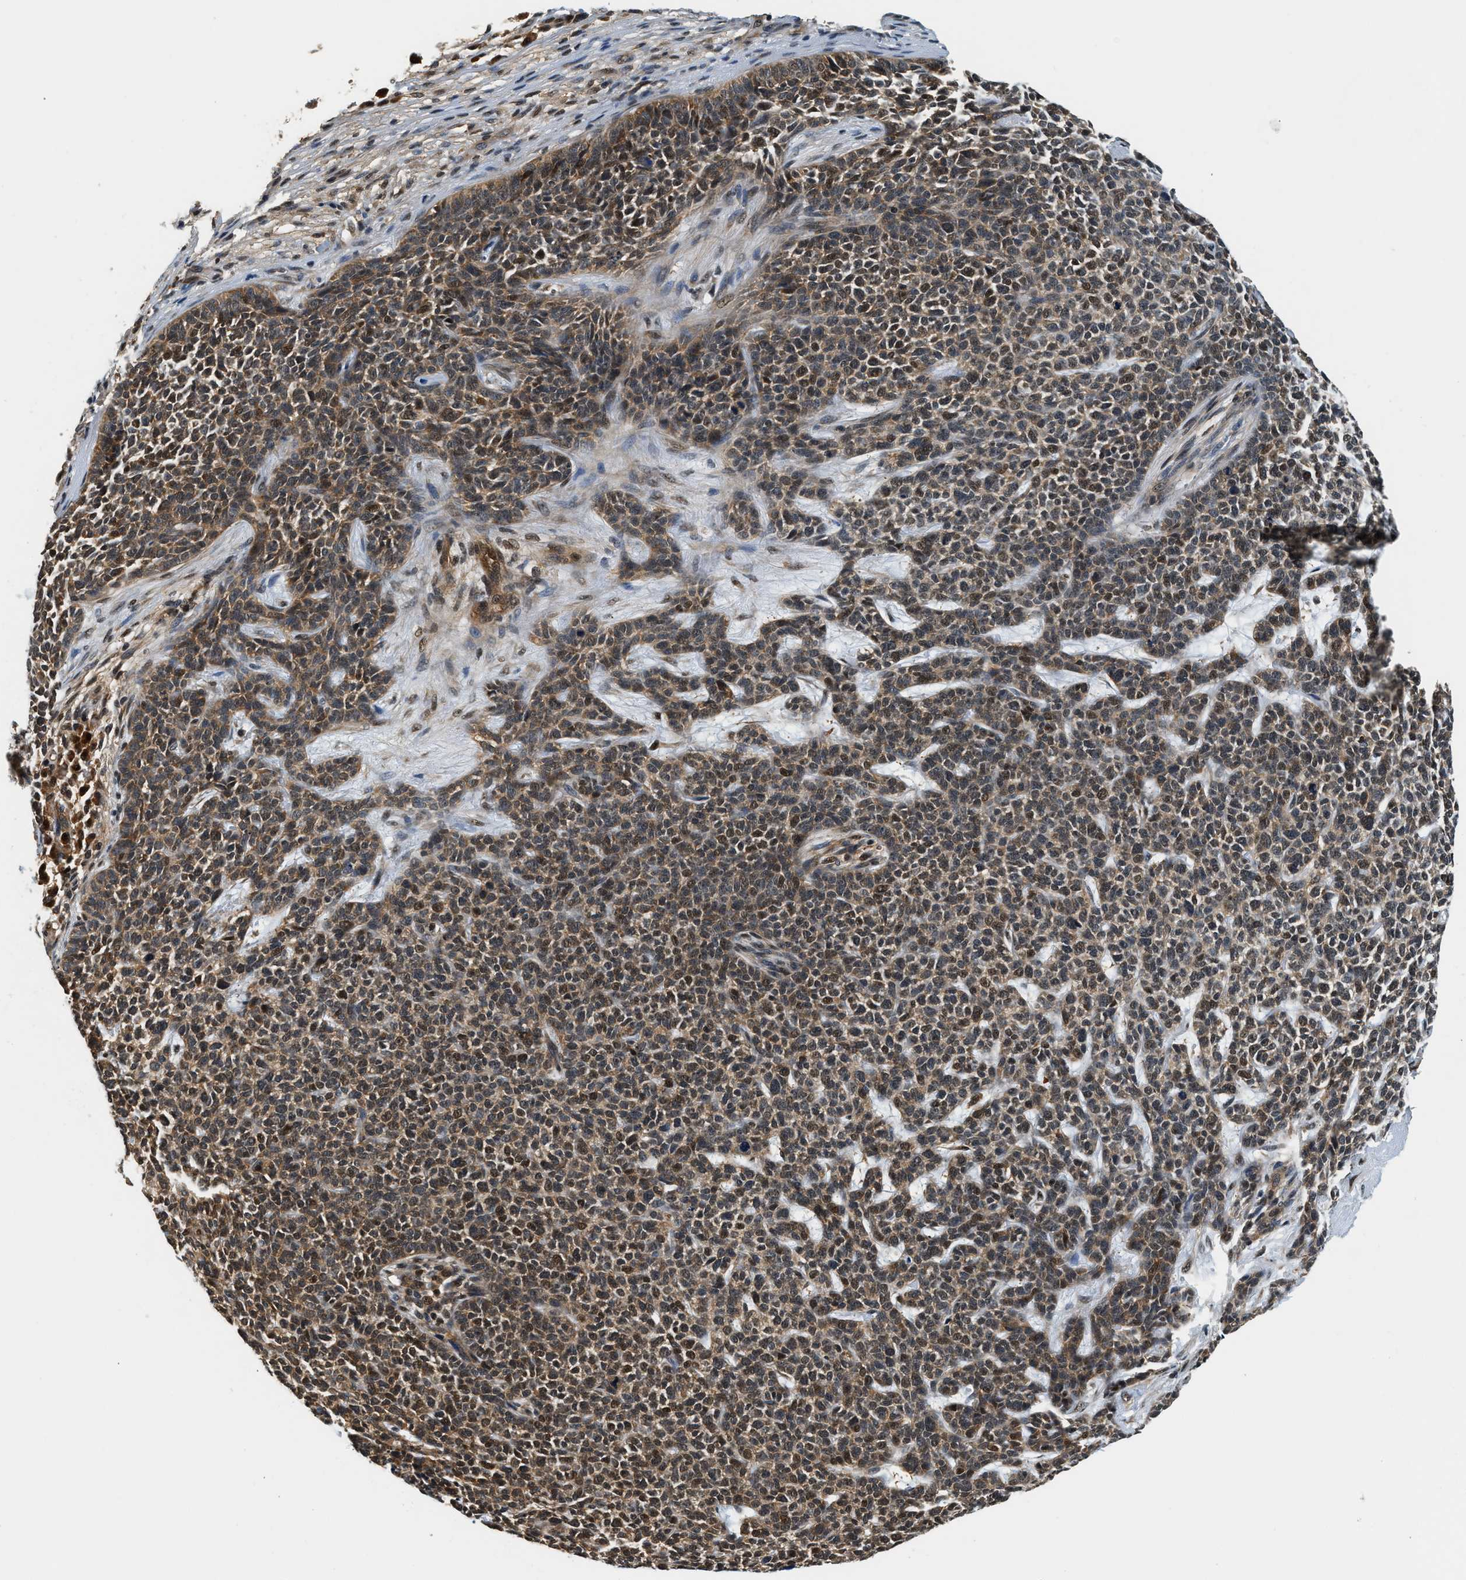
{"staining": {"intensity": "moderate", "quantity": ">75%", "location": "cytoplasmic/membranous,nuclear"}, "tissue": "skin cancer", "cell_type": "Tumor cells", "image_type": "cancer", "snomed": [{"axis": "morphology", "description": "Basal cell carcinoma"}, {"axis": "topography", "description": "Skin"}], "caption": "IHC image of skin basal cell carcinoma stained for a protein (brown), which reveals medium levels of moderate cytoplasmic/membranous and nuclear staining in approximately >75% of tumor cells.", "gene": "PSMD3", "patient": {"sex": "female", "age": 84}}